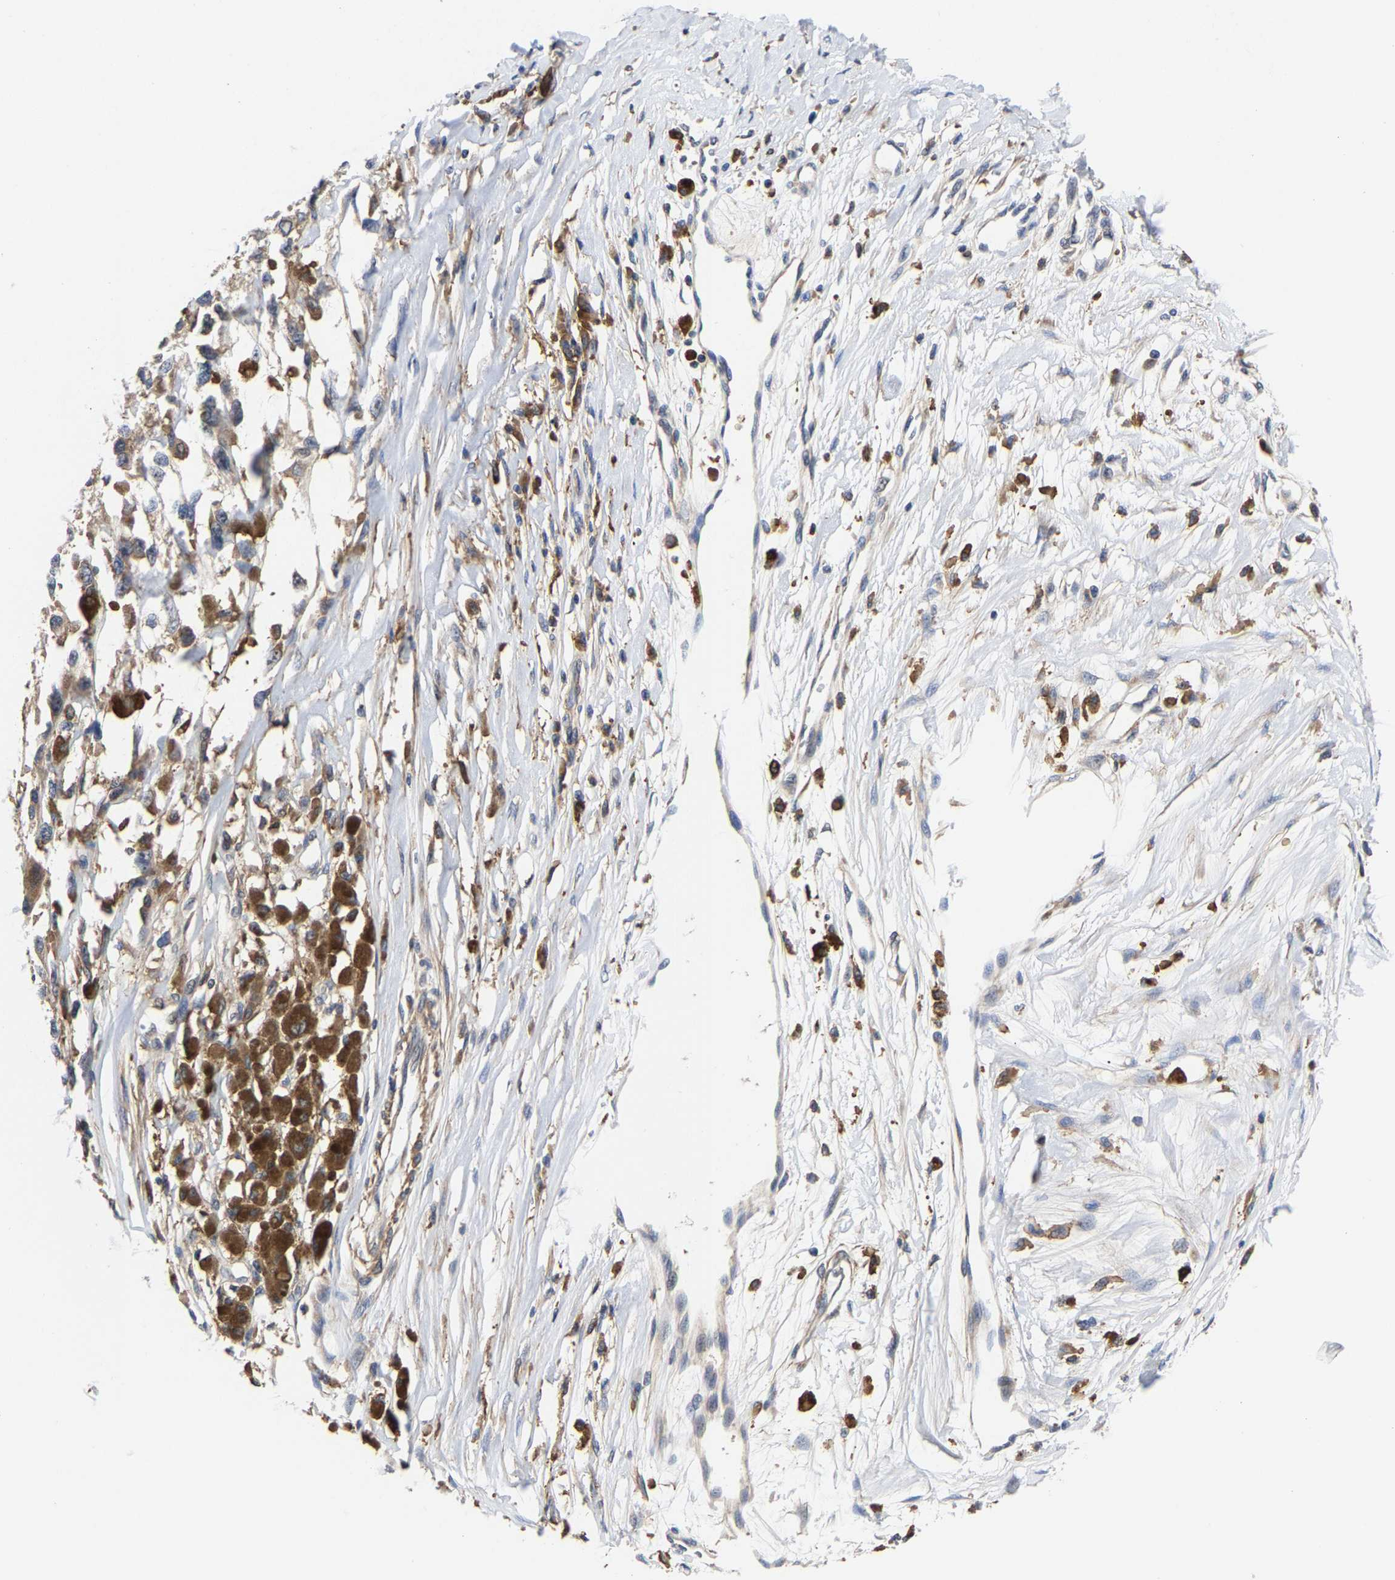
{"staining": {"intensity": "weak", "quantity": "<25%", "location": "cytoplasmic/membranous"}, "tissue": "melanoma", "cell_type": "Tumor cells", "image_type": "cancer", "snomed": [{"axis": "morphology", "description": "Malignant melanoma, Metastatic site"}, {"axis": "topography", "description": "Lymph node"}], "caption": "Image shows no significant protein staining in tumor cells of melanoma. (Immunohistochemistry (ihc), brightfield microscopy, high magnification).", "gene": "PFKFB3", "patient": {"sex": "male", "age": 59}}